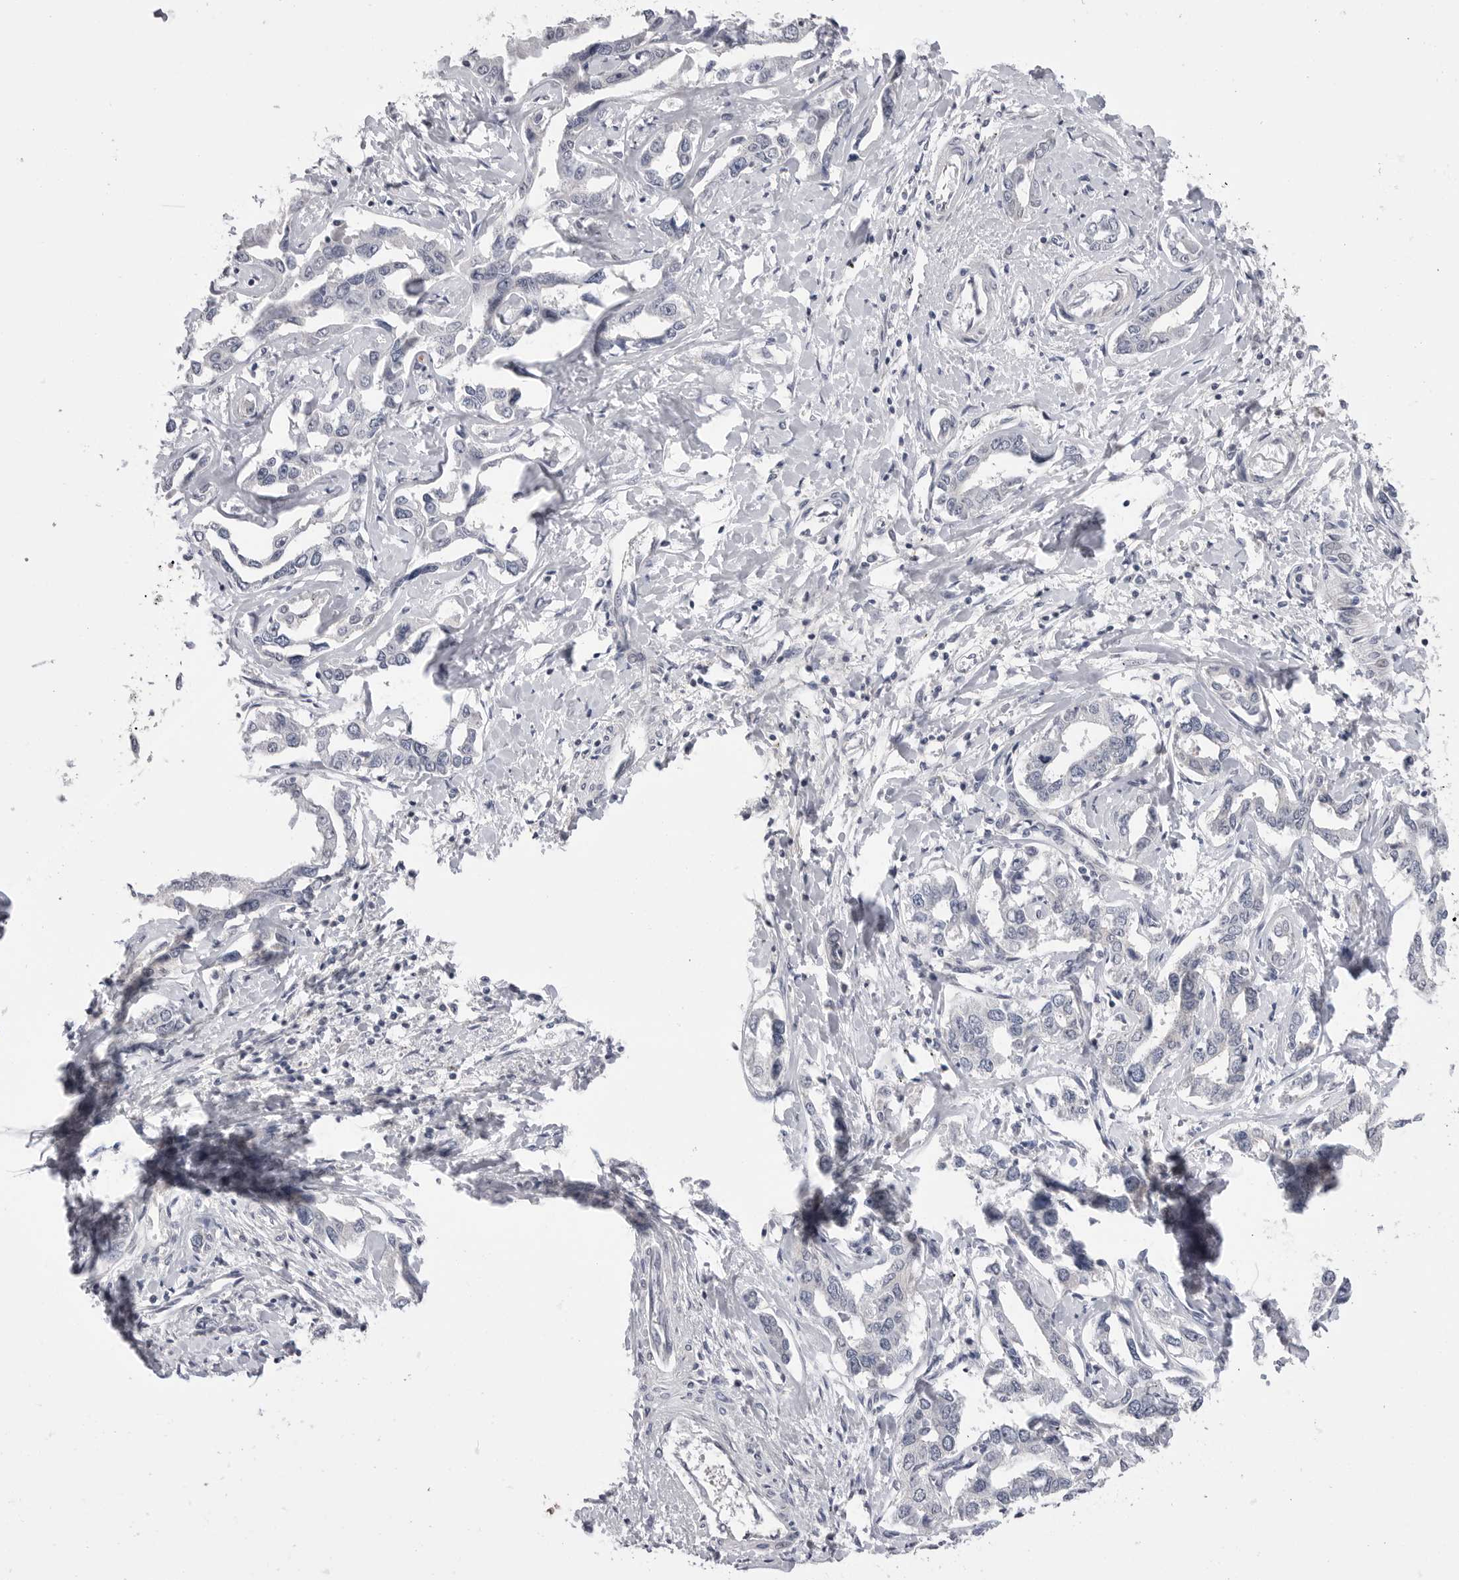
{"staining": {"intensity": "negative", "quantity": "none", "location": "none"}, "tissue": "liver cancer", "cell_type": "Tumor cells", "image_type": "cancer", "snomed": [{"axis": "morphology", "description": "Cholangiocarcinoma"}, {"axis": "topography", "description": "Liver"}], "caption": "An image of liver cancer stained for a protein reveals no brown staining in tumor cells. The staining is performed using DAB brown chromogen with nuclei counter-stained in using hematoxylin.", "gene": "DLGAP3", "patient": {"sex": "male", "age": 59}}